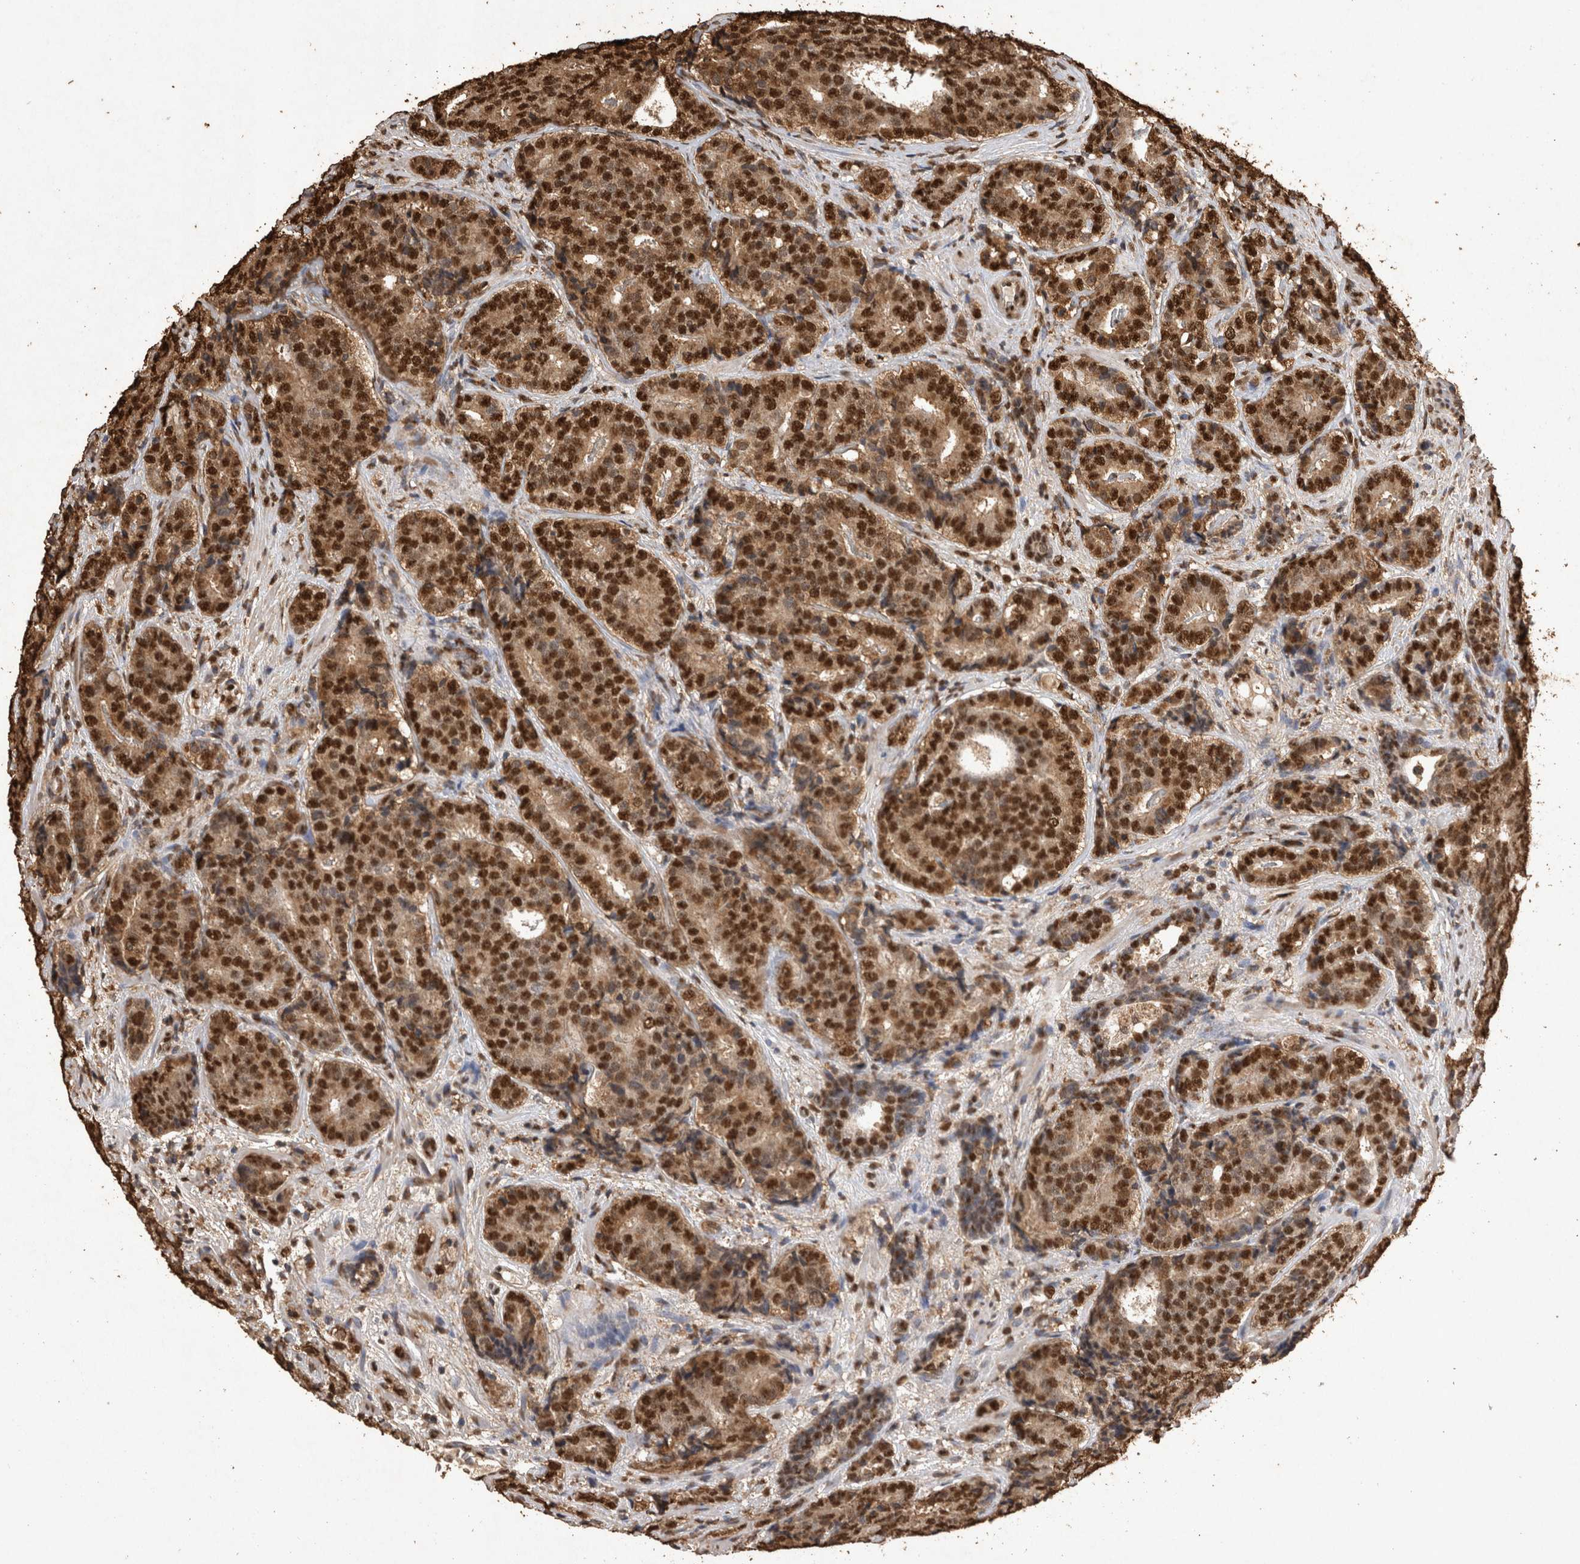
{"staining": {"intensity": "strong", "quantity": ">75%", "location": "cytoplasmic/membranous,nuclear"}, "tissue": "prostate cancer", "cell_type": "Tumor cells", "image_type": "cancer", "snomed": [{"axis": "morphology", "description": "Adenocarcinoma, High grade"}, {"axis": "topography", "description": "Prostate"}], "caption": "About >75% of tumor cells in human adenocarcinoma (high-grade) (prostate) display strong cytoplasmic/membranous and nuclear protein staining as visualized by brown immunohistochemical staining.", "gene": "OAS2", "patient": {"sex": "male", "age": 56}}